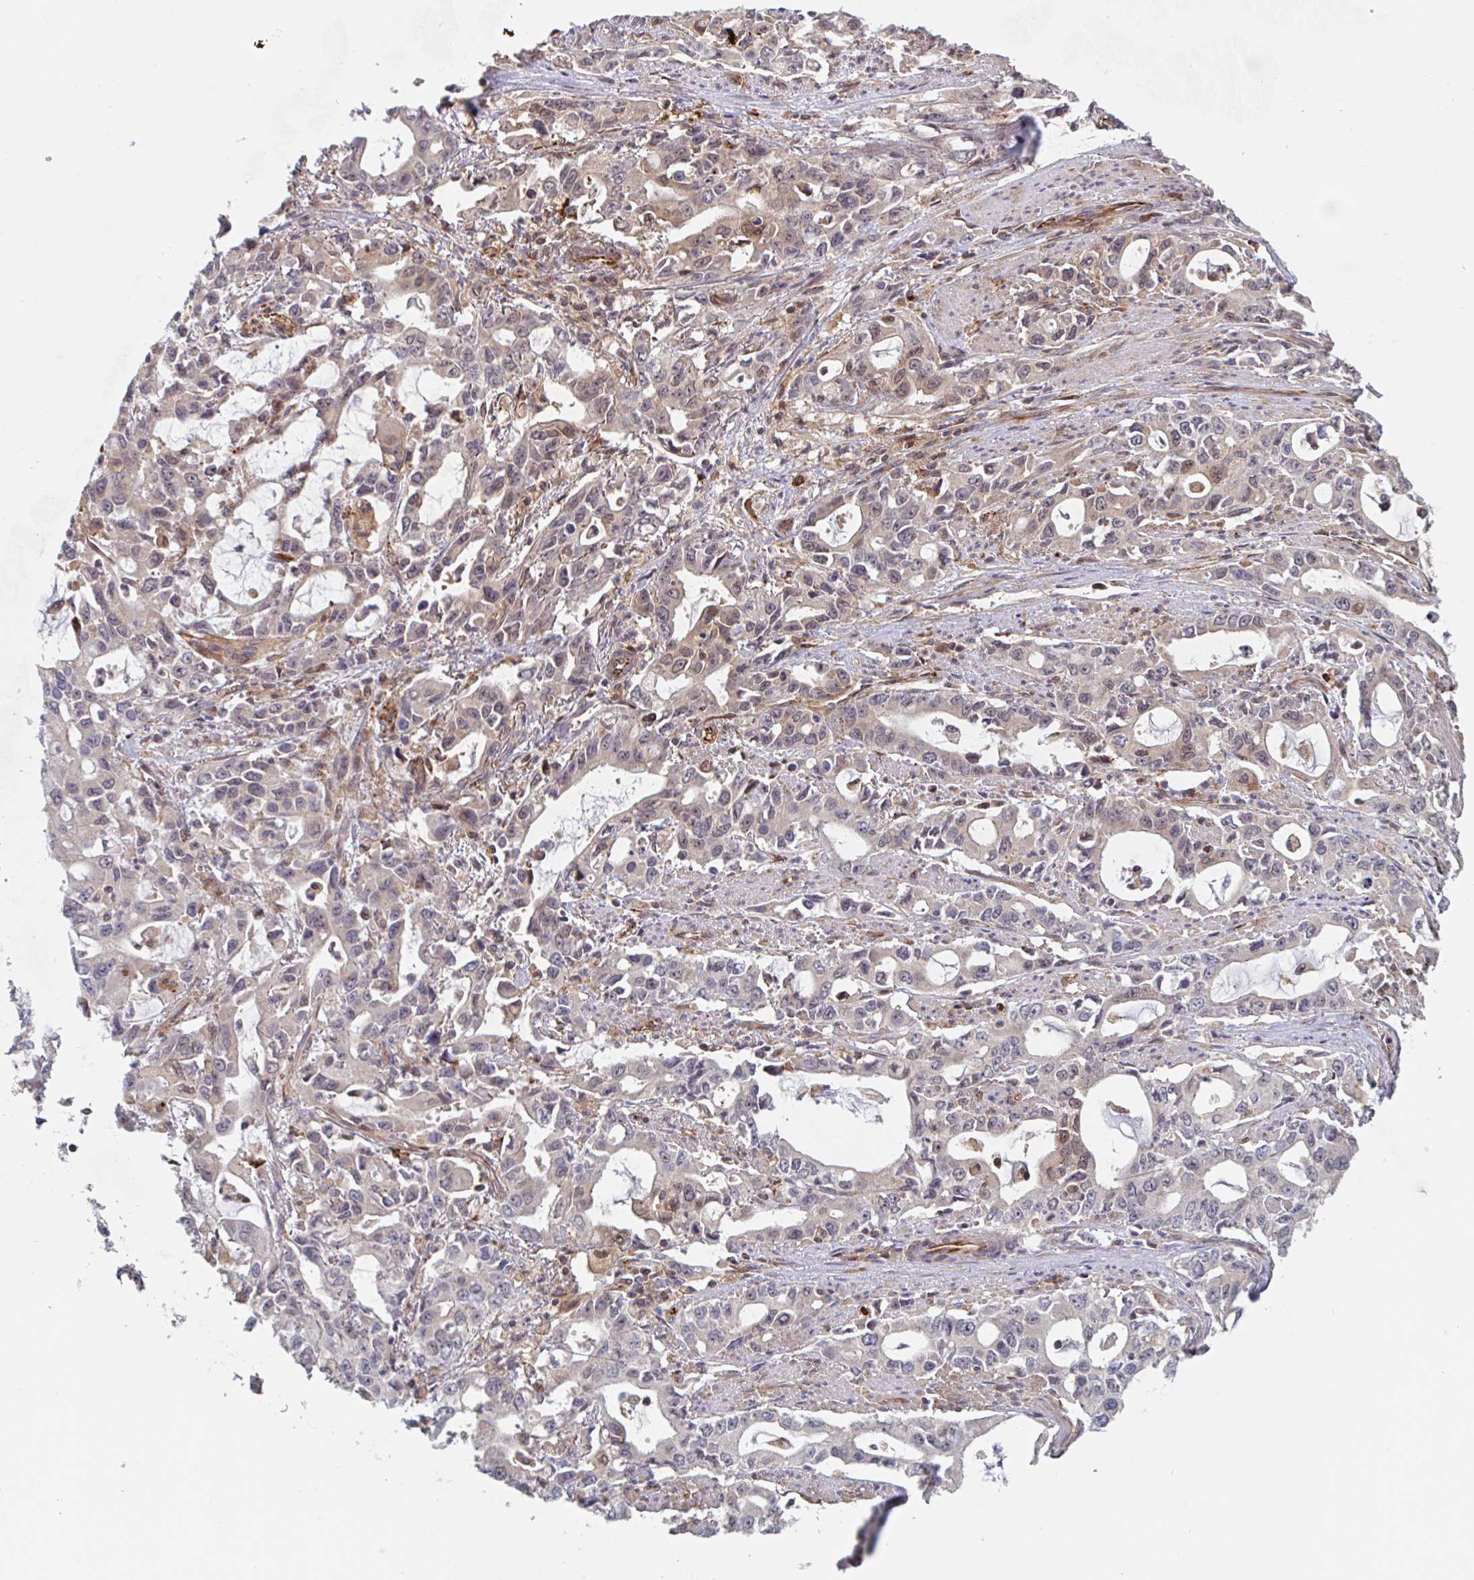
{"staining": {"intensity": "weak", "quantity": "<25%", "location": "cytoplasmic/membranous"}, "tissue": "stomach cancer", "cell_type": "Tumor cells", "image_type": "cancer", "snomed": [{"axis": "morphology", "description": "Adenocarcinoma, NOS"}, {"axis": "topography", "description": "Stomach, upper"}], "caption": "This is a image of immunohistochemistry (IHC) staining of adenocarcinoma (stomach), which shows no positivity in tumor cells.", "gene": "NUB1", "patient": {"sex": "male", "age": 85}}